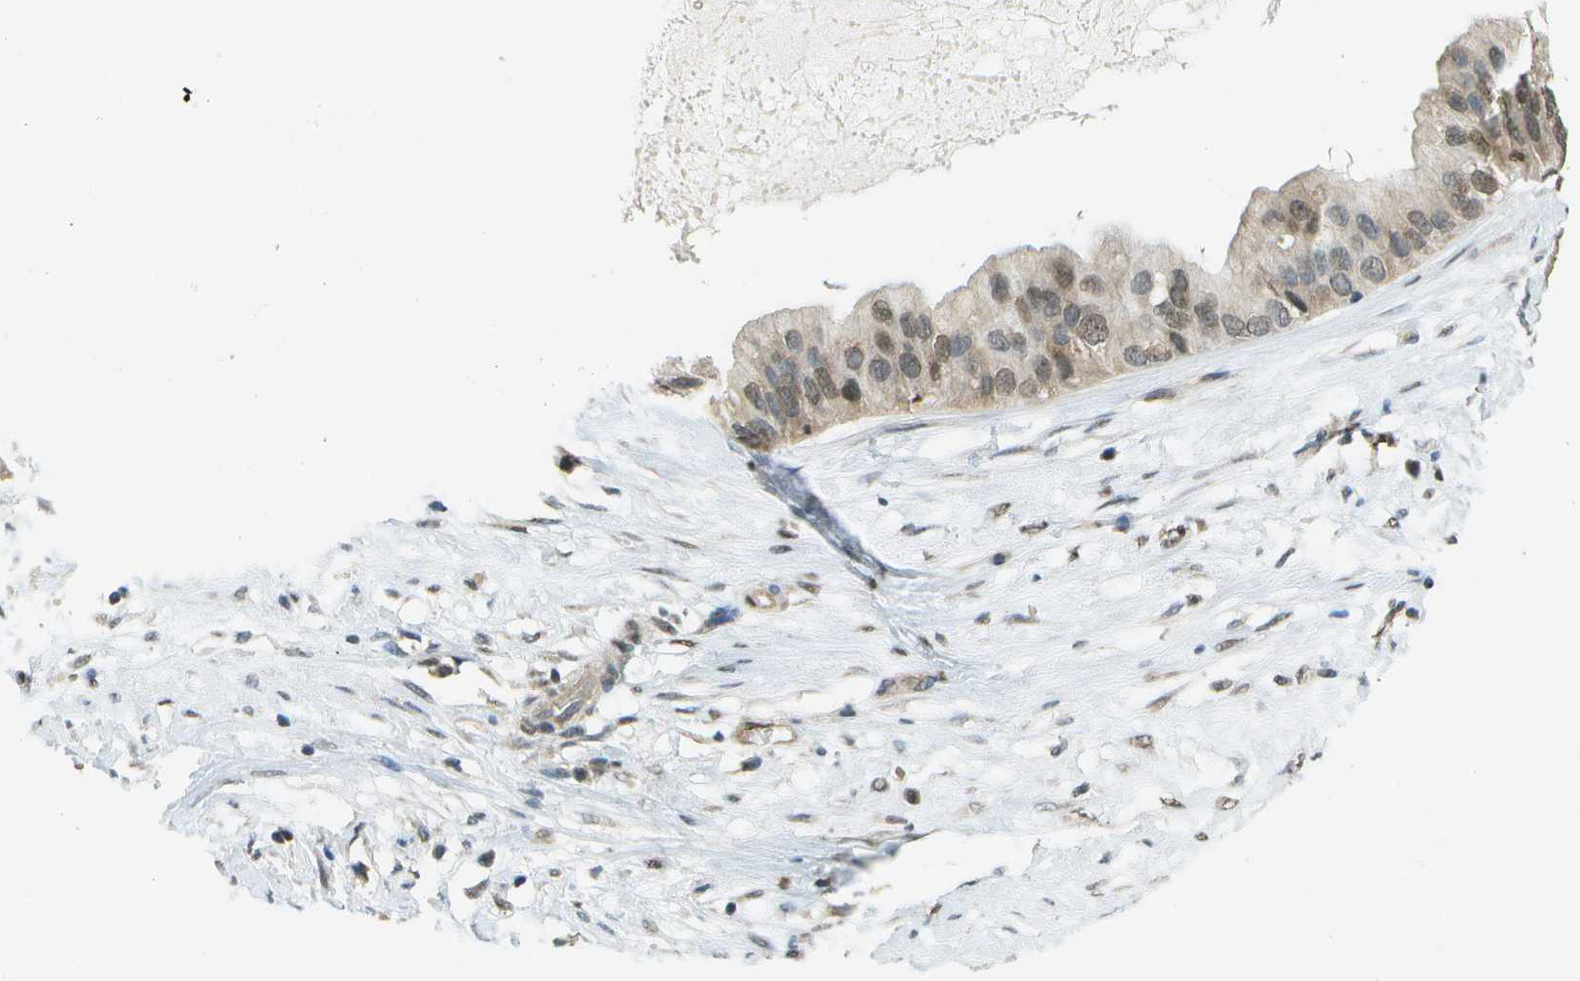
{"staining": {"intensity": "weak", "quantity": ">75%", "location": "cytoplasmic/membranous,nuclear"}, "tissue": "ovarian cancer", "cell_type": "Tumor cells", "image_type": "cancer", "snomed": [{"axis": "morphology", "description": "Cystadenocarcinoma, mucinous, NOS"}, {"axis": "topography", "description": "Ovary"}], "caption": "Immunohistochemical staining of ovarian cancer demonstrates weak cytoplasmic/membranous and nuclear protein positivity in about >75% of tumor cells.", "gene": "ABL2", "patient": {"sex": "female", "age": 80}}